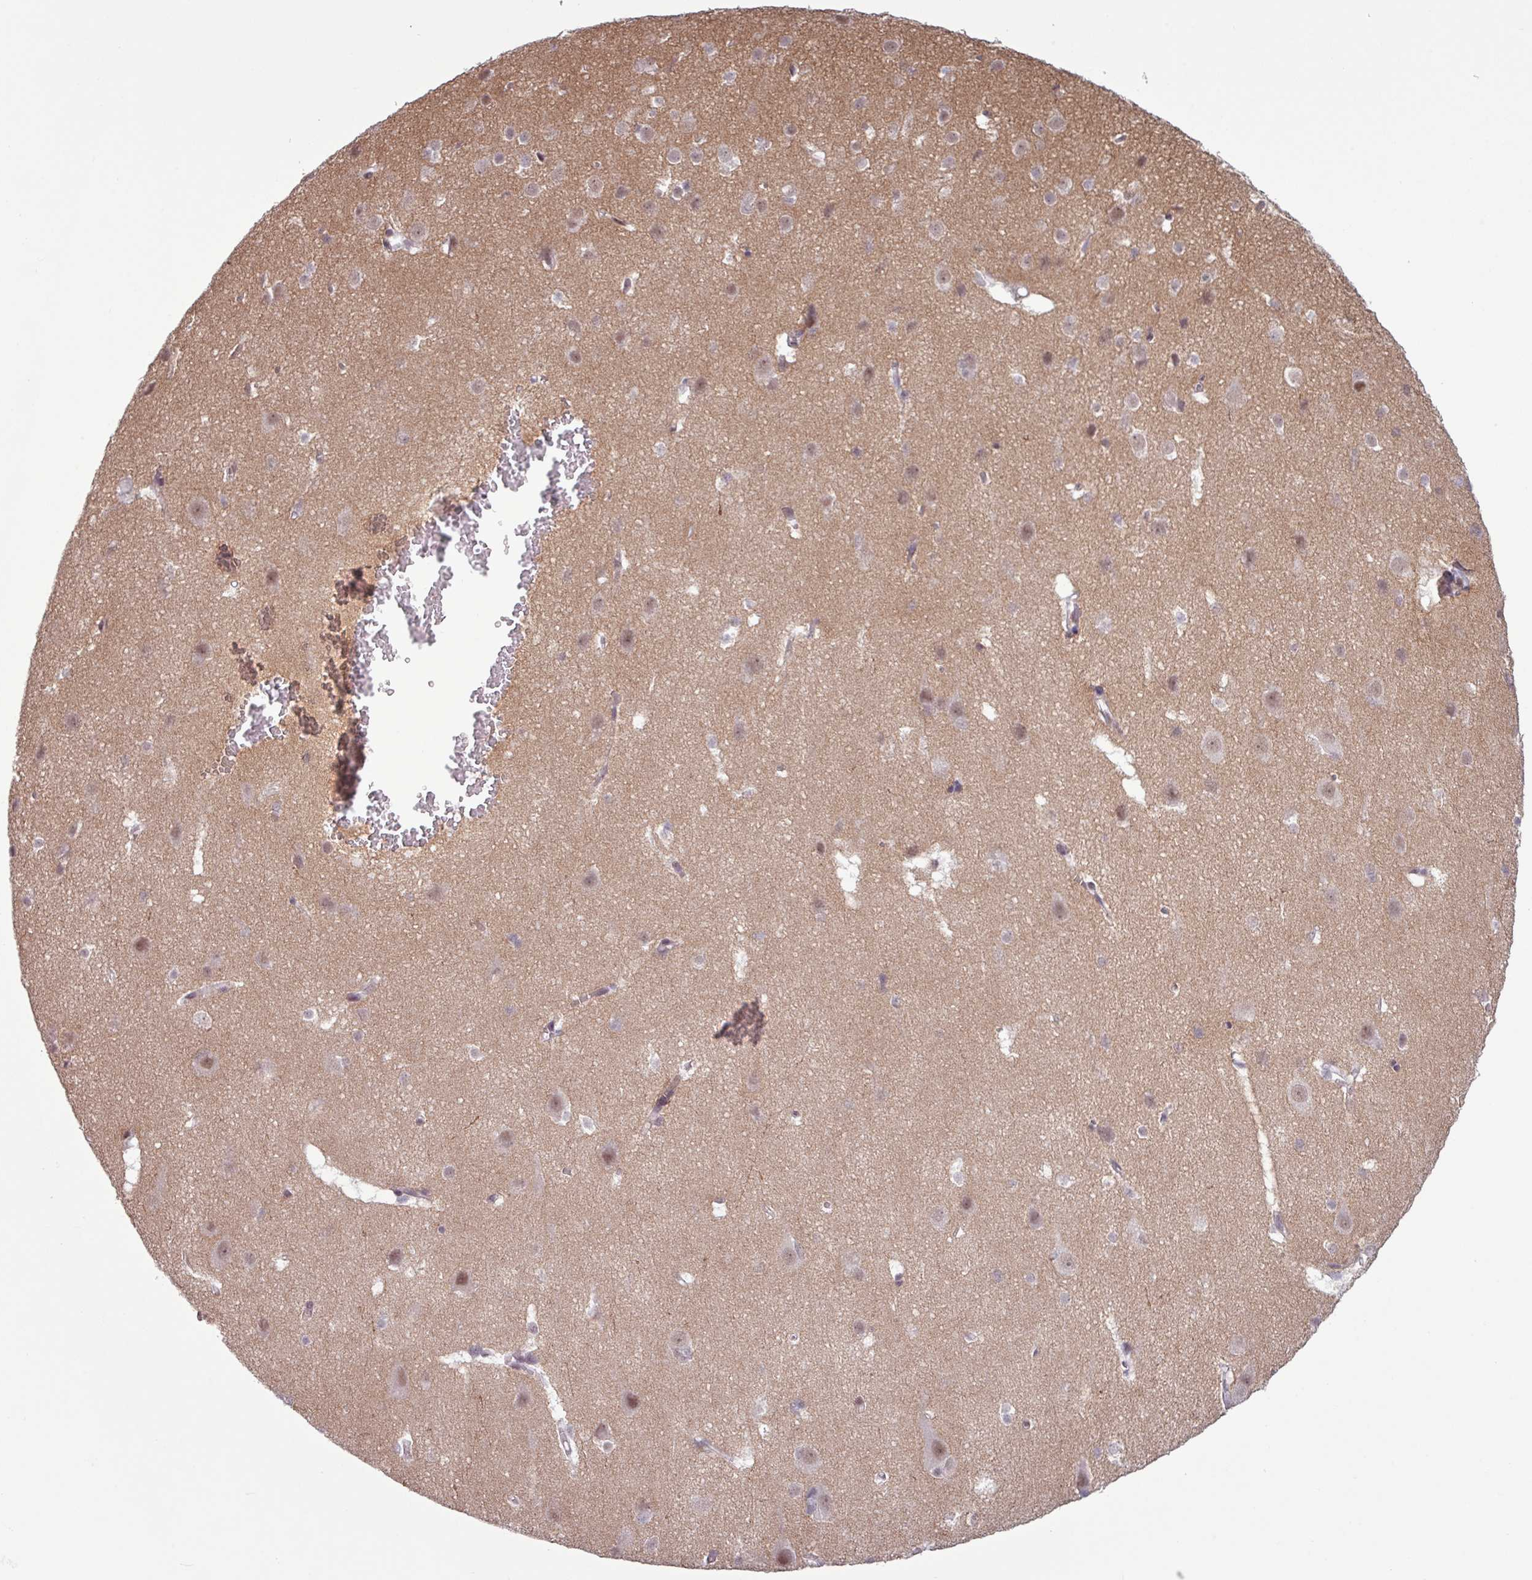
{"staining": {"intensity": "weak", "quantity": "25%-75%", "location": "nuclear"}, "tissue": "cerebral cortex", "cell_type": "Endothelial cells", "image_type": "normal", "snomed": [{"axis": "morphology", "description": "Normal tissue, NOS"}, {"axis": "topography", "description": "Cerebral cortex"}], "caption": "Immunohistochemistry micrograph of normal cerebral cortex stained for a protein (brown), which displays low levels of weak nuclear expression in about 25%-75% of endothelial cells.", "gene": "NOTCH2", "patient": {"sex": "male", "age": 37}}